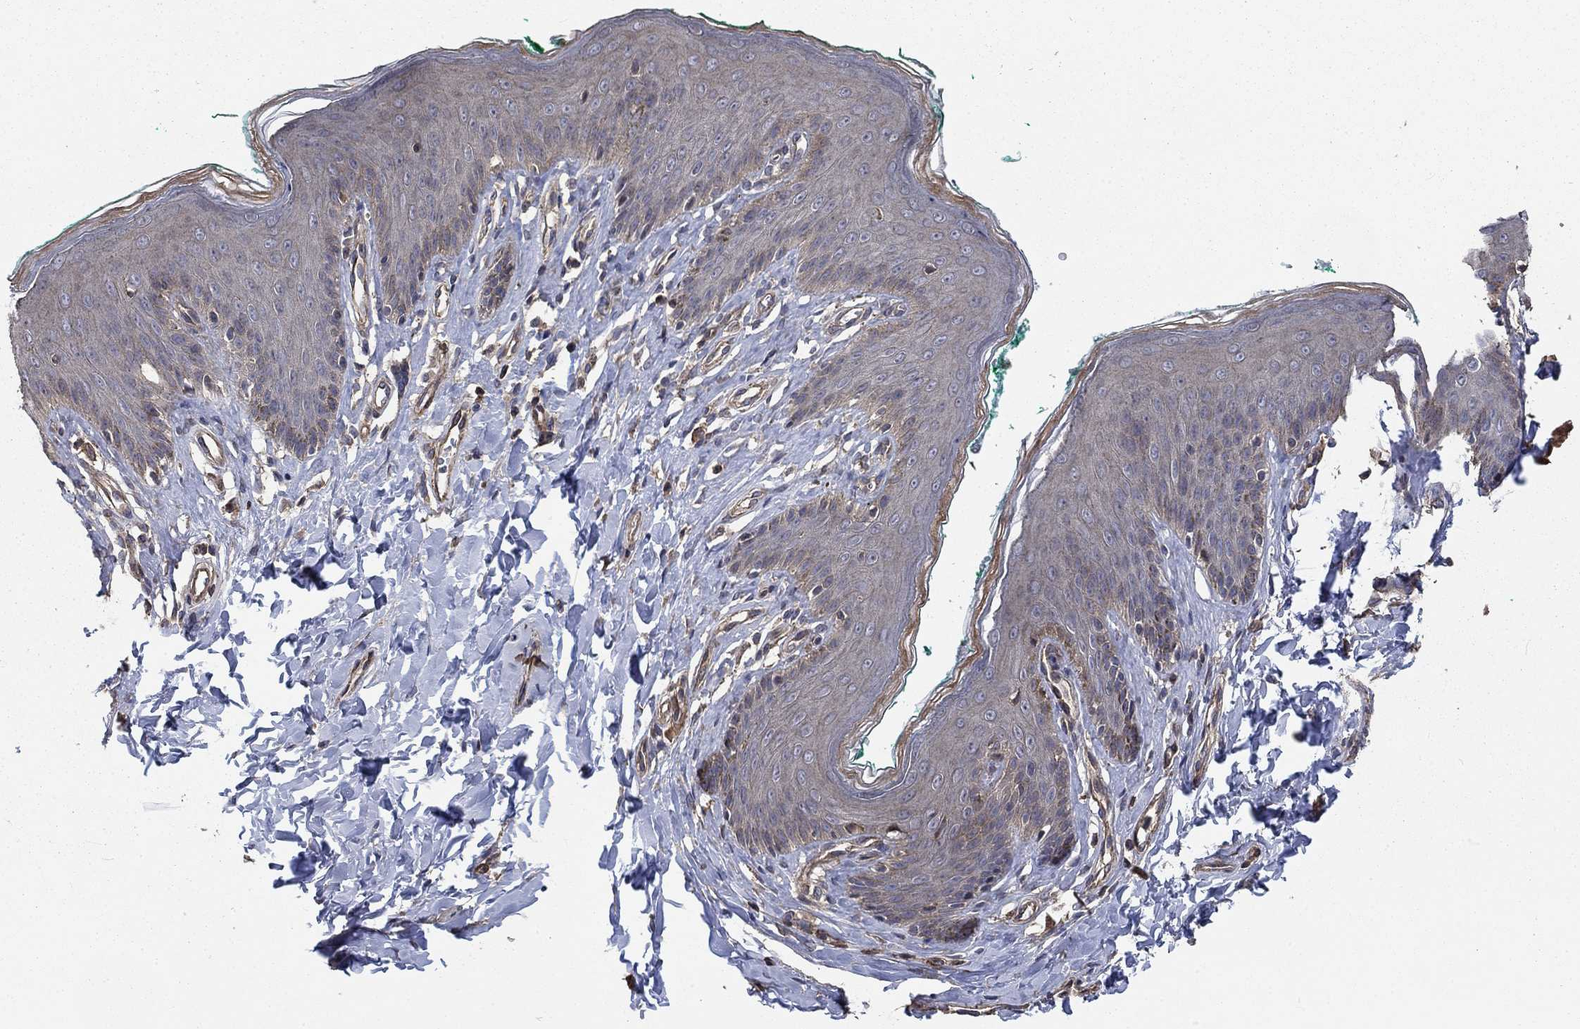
{"staining": {"intensity": "moderate", "quantity": "<25%", "location": "cytoplasmic/membranous"}, "tissue": "skin", "cell_type": "Epidermal cells", "image_type": "normal", "snomed": [{"axis": "morphology", "description": "Normal tissue, NOS"}, {"axis": "topography", "description": "Vulva"}], "caption": "Immunohistochemistry (IHC) of unremarkable human skin shows low levels of moderate cytoplasmic/membranous expression in approximately <25% of epidermal cells.", "gene": "PDE3A", "patient": {"sex": "female", "age": 66}}